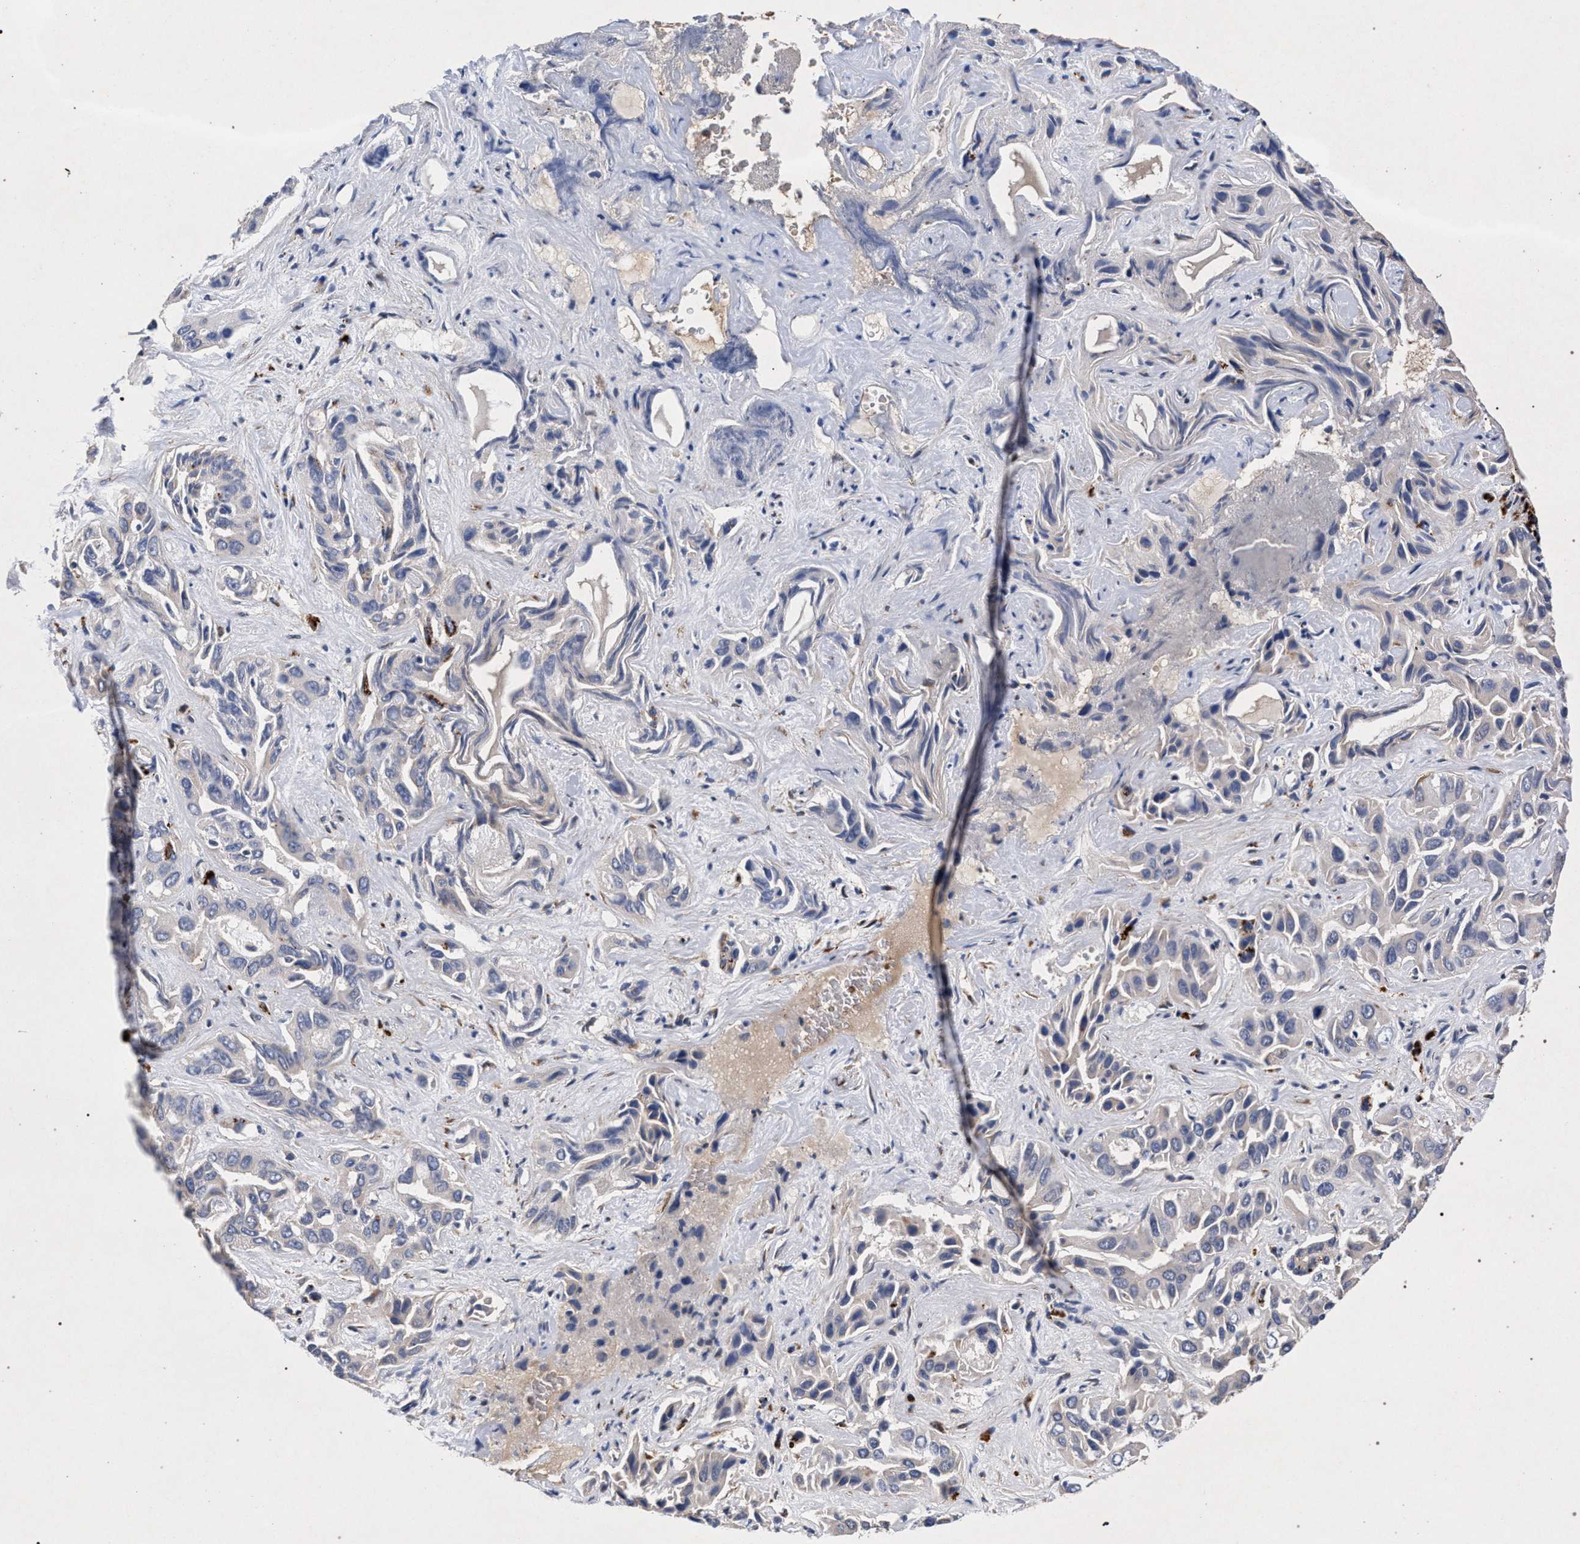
{"staining": {"intensity": "negative", "quantity": "none", "location": "none"}, "tissue": "liver cancer", "cell_type": "Tumor cells", "image_type": "cancer", "snomed": [{"axis": "morphology", "description": "Cholangiocarcinoma"}, {"axis": "topography", "description": "Liver"}], "caption": "Image shows no protein expression in tumor cells of liver cancer (cholangiocarcinoma) tissue.", "gene": "NEK7", "patient": {"sex": "female", "age": 52}}